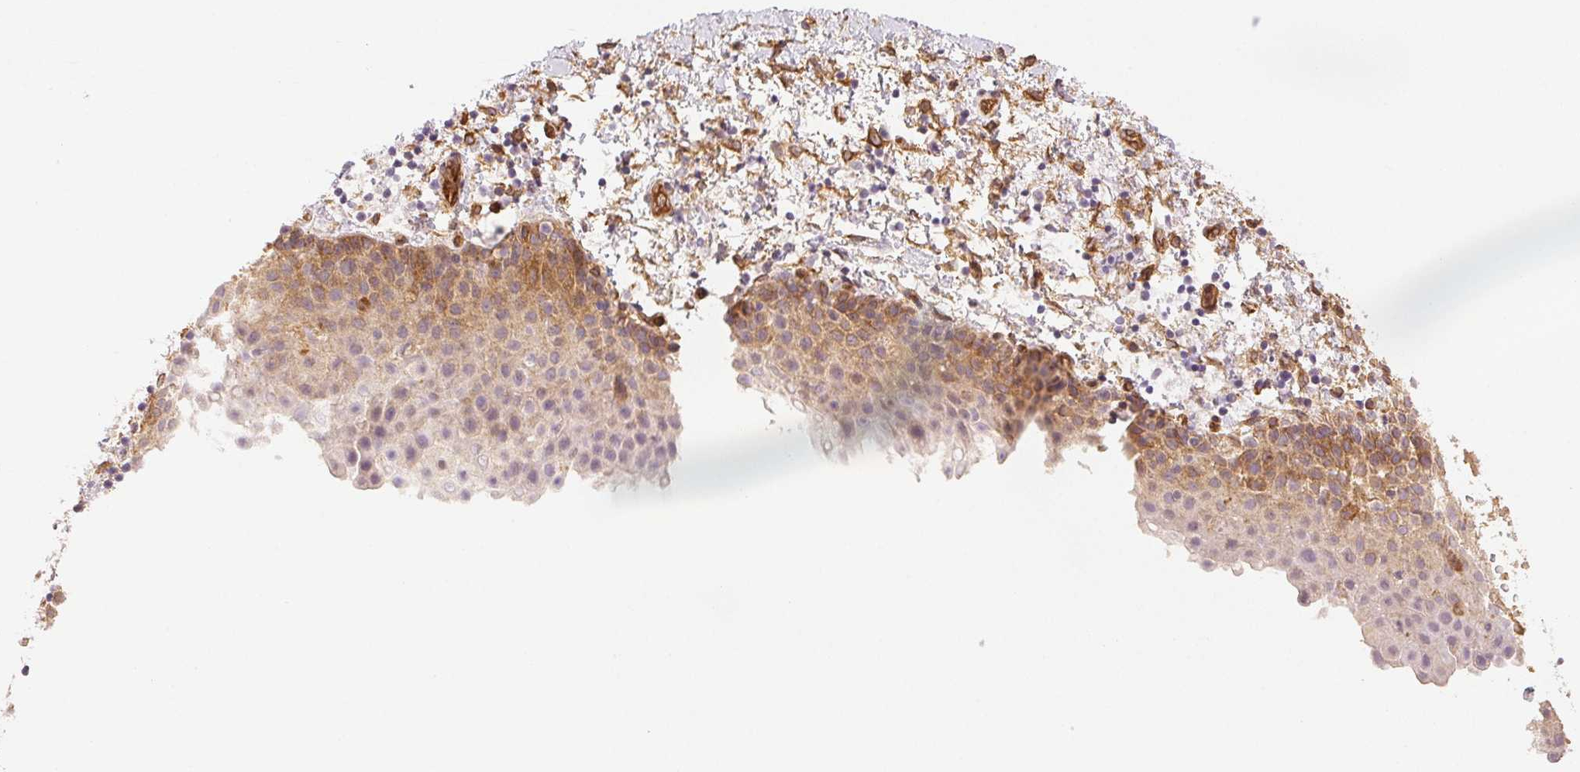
{"staining": {"intensity": "moderate", "quantity": "<25%", "location": "cytoplasmic/membranous"}, "tissue": "vagina", "cell_type": "Squamous epithelial cells", "image_type": "normal", "snomed": [{"axis": "morphology", "description": "Normal tissue, NOS"}, {"axis": "topography", "description": "Vagina"}], "caption": "Immunohistochemistry (IHC) of unremarkable human vagina shows low levels of moderate cytoplasmic/membranous positivity in about <25% of squamous epithelial cells. Ihc stains the protein of interest in brown and the nuclei are stained blue.", "gene": "DIAPH2", "patient": {"sex": "female", "age": 61}}